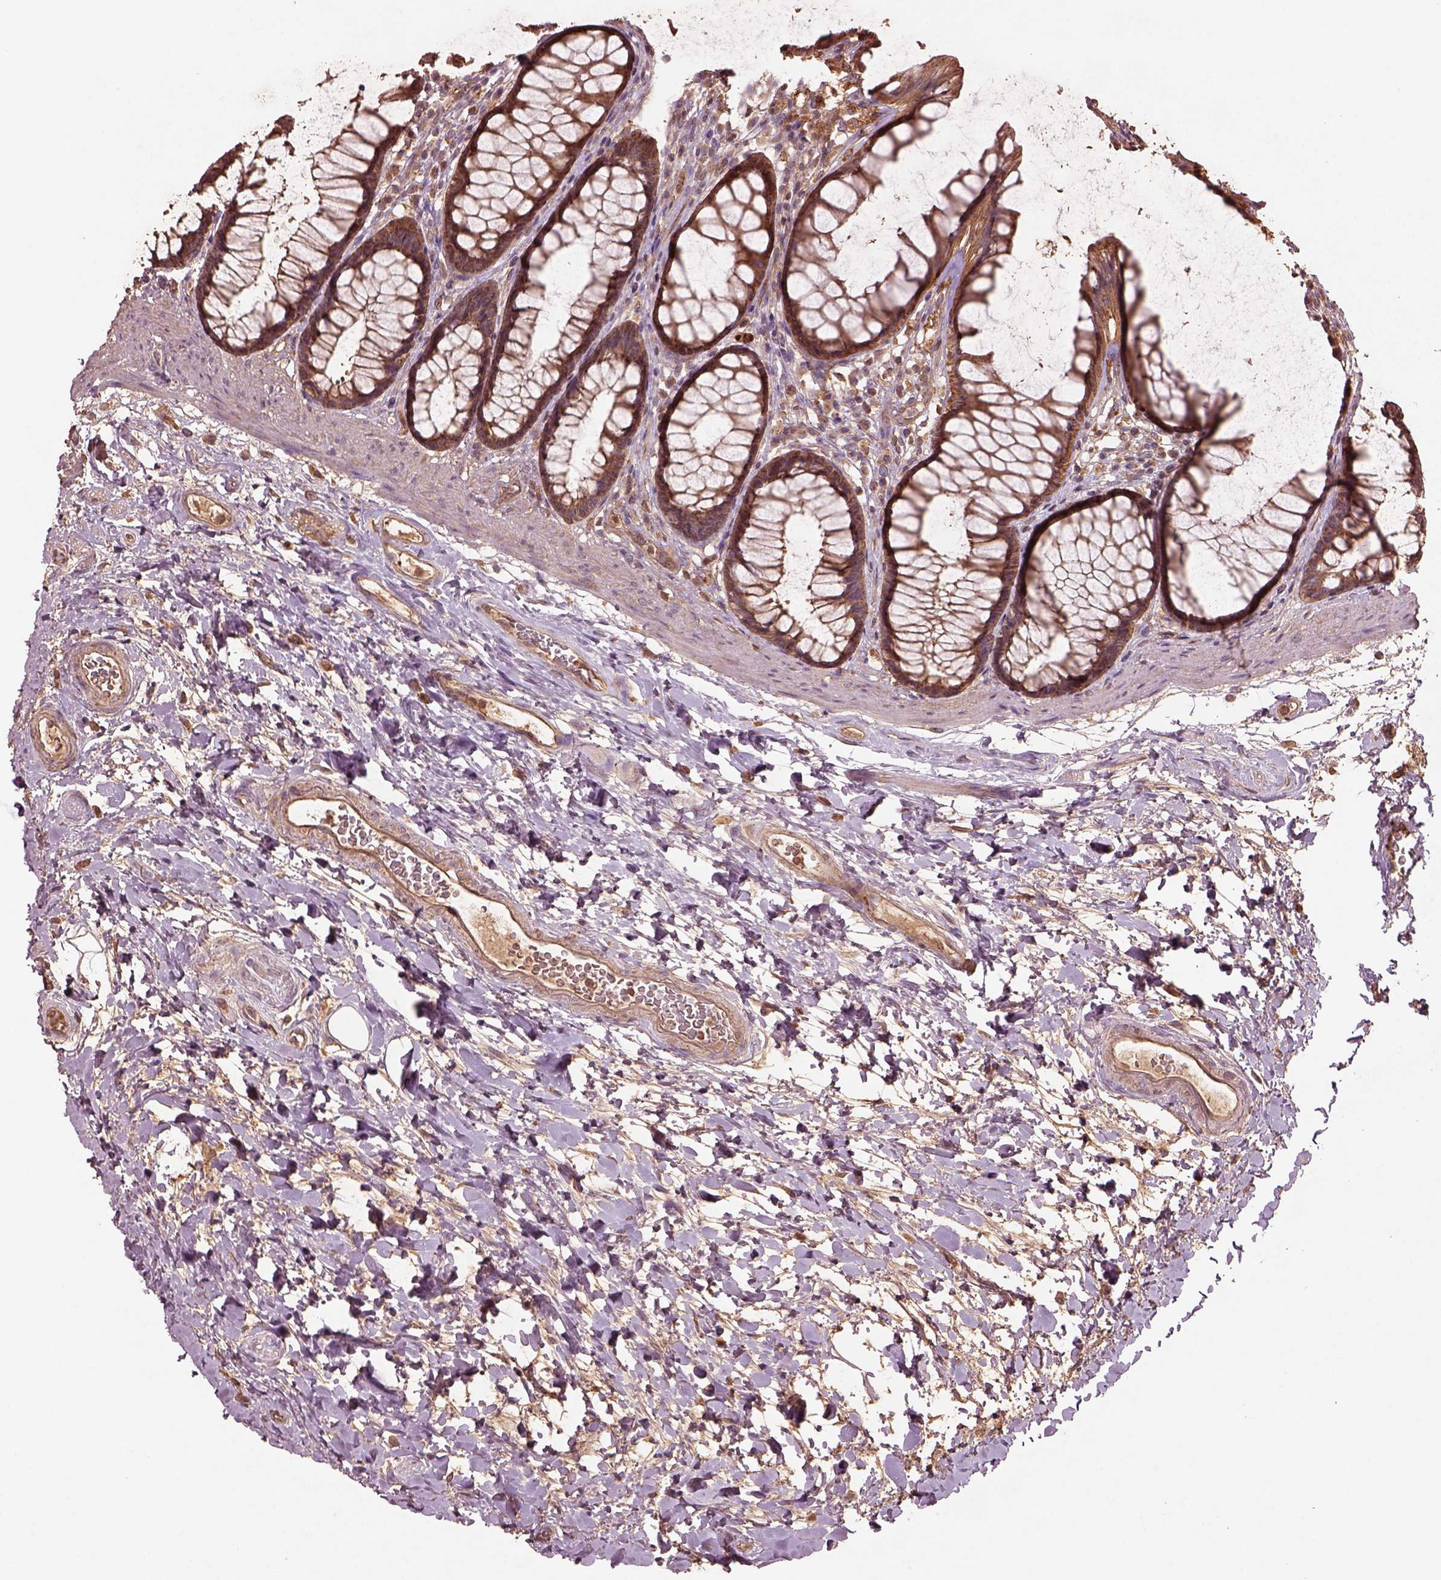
{"staining": {"intensity": "moderate", "quantity": ">75%", "location": "cytoplasmic/membranous"}, "tissue": "rectum", "cell_type": "Glandular cells", "image_type": "normal", "snomed": [{"axis": "morphology", "description": "Normal tissue, NOS"}, {"axis": "topography", "description": "Rectum"}], "caption": "Rectum stained for a protein shows moderate cytoplasmic/membranous positivity in glandular cells.", "gene": "TRADD", "patient": {"sex": "male", "age": 72}}